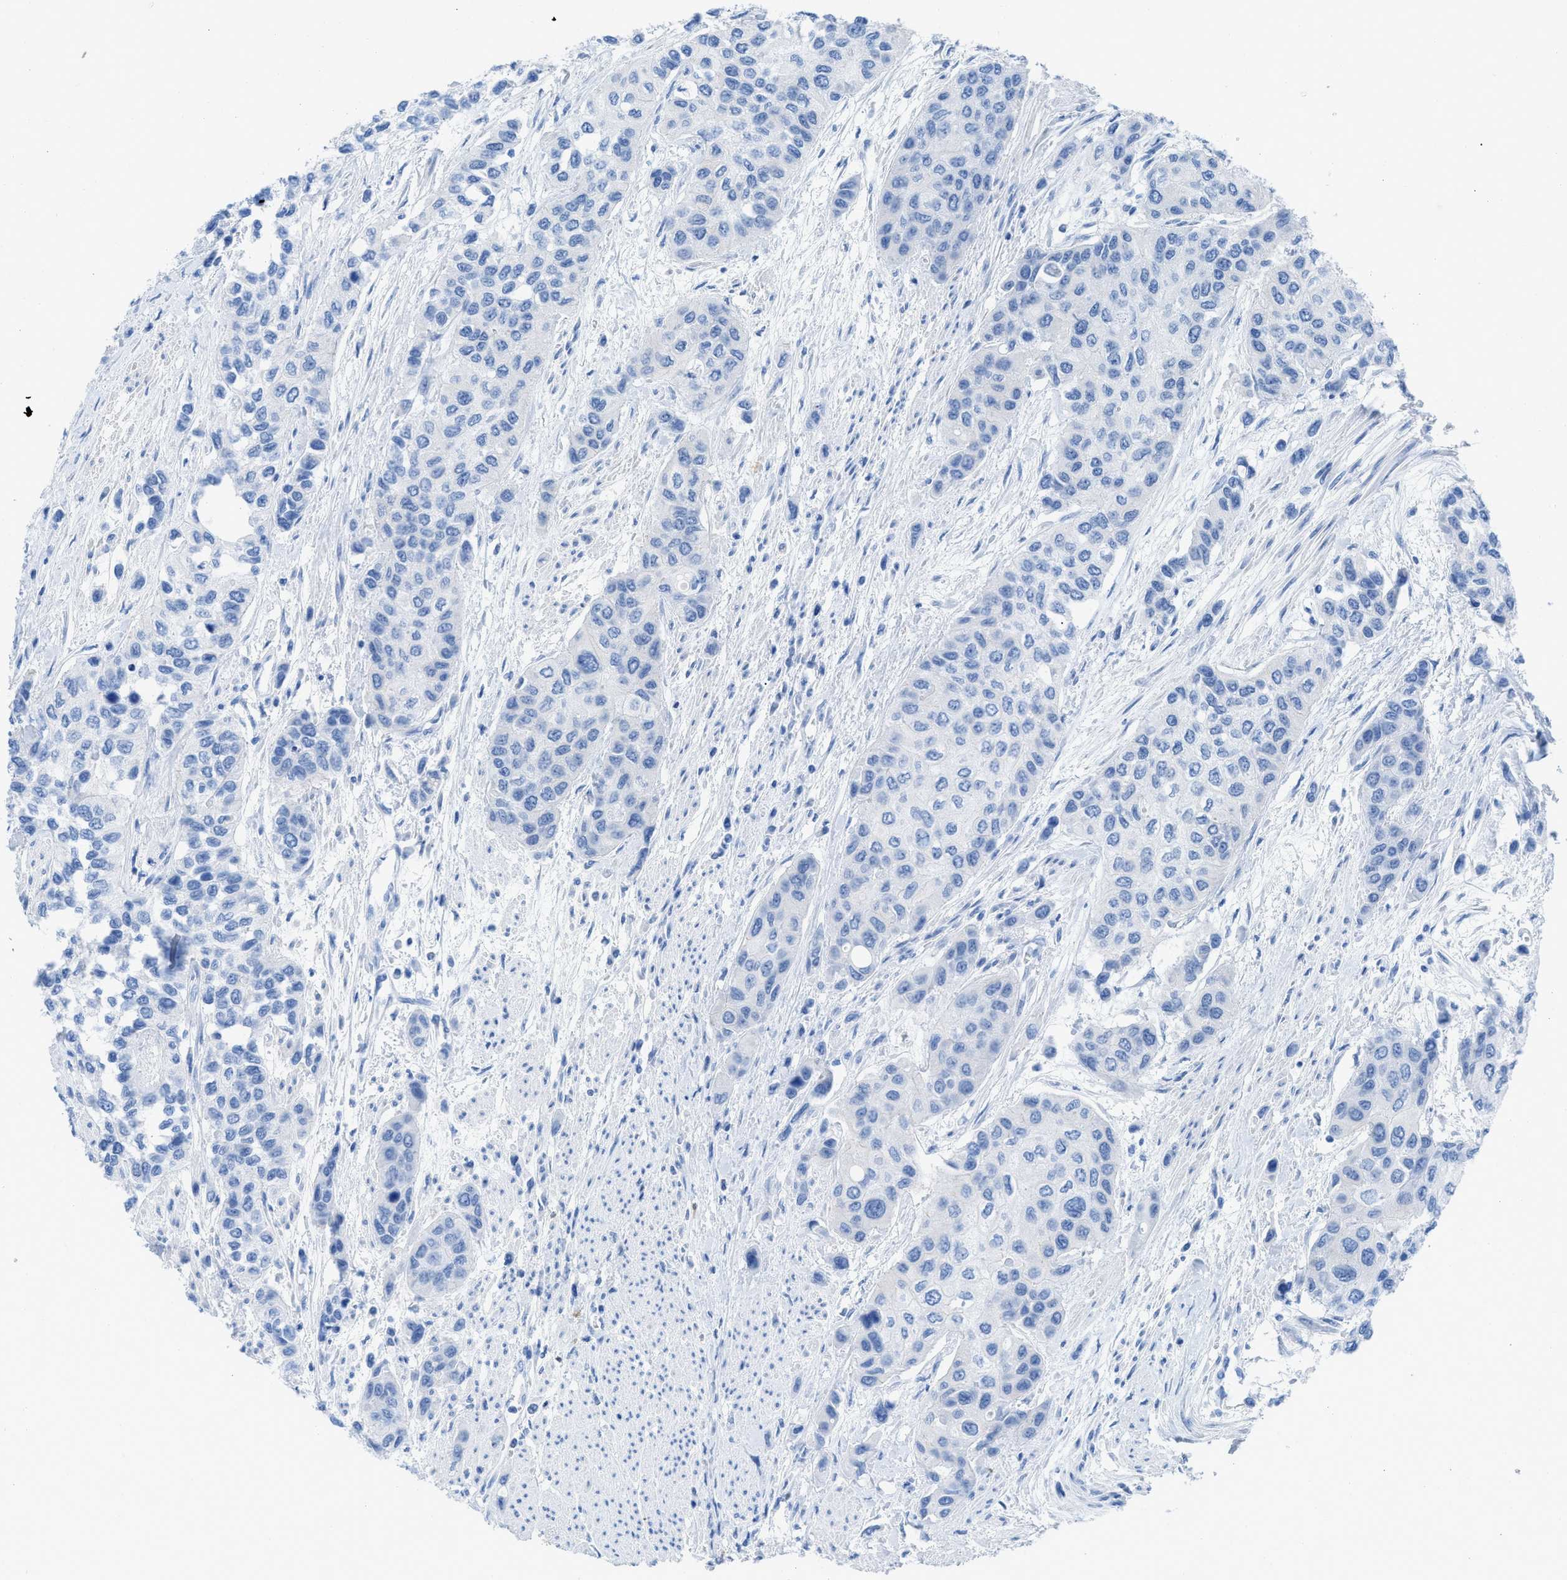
{"staining": {"intensity": "negative", "quantity": "none", "location": "none"}, "tissue": "urothelial cancer", "cell_type": "Tumor cells", "image_type": "cancer", "snomed": [{"axis": "morphology", "description": "Urothelial carcinoma, High grade"}, {"axis": "topography", "description": "Urinary bladder"}], "caption": "Tumor cells show no significant staining in urothelial cancer.", "gene": "TCL1A", "patient": {"sex": "female", "age": 56}}